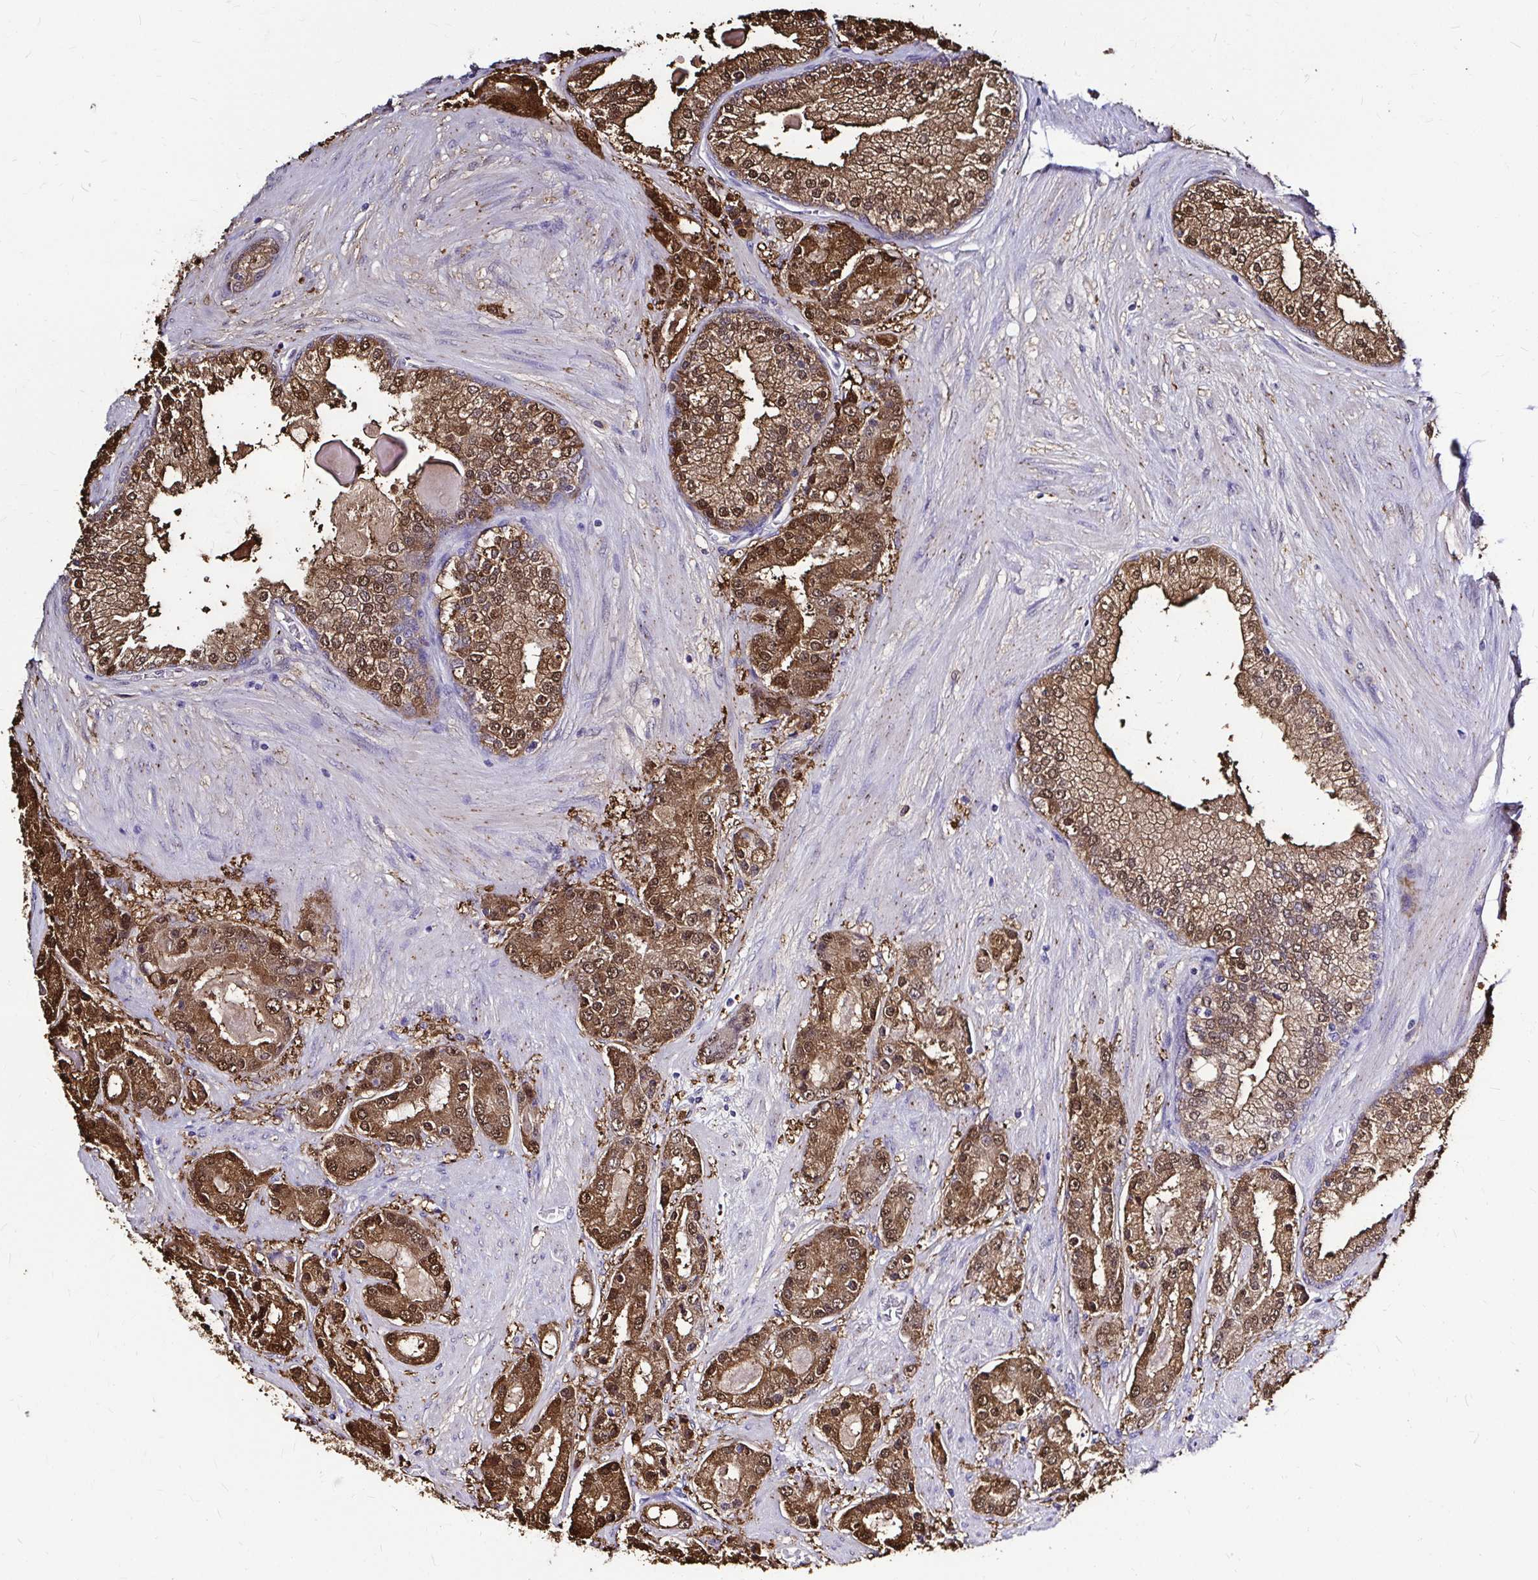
{"staining": {"intensity": "moderate", "quantity": ">75%", "location": "cytoplasmic/membranous,nuclear"}, "tissue": "prostate cancer", "cell_type": "Tumor cells", "image_type": "cancer", "snomed": [{"axis": "morphology", "description": "Adenocarcinoma, High grade"}, {"axis": "topography", "description": "Prostate"}], "caption": "Prostate high-grade adenocarcinoma stained for a protein exhibits moderate cytoplasmic/membranous and nuclear positivity in tumor cells.", "gene": "IDH1", "patient": {"sex": "male", "age": 67}}